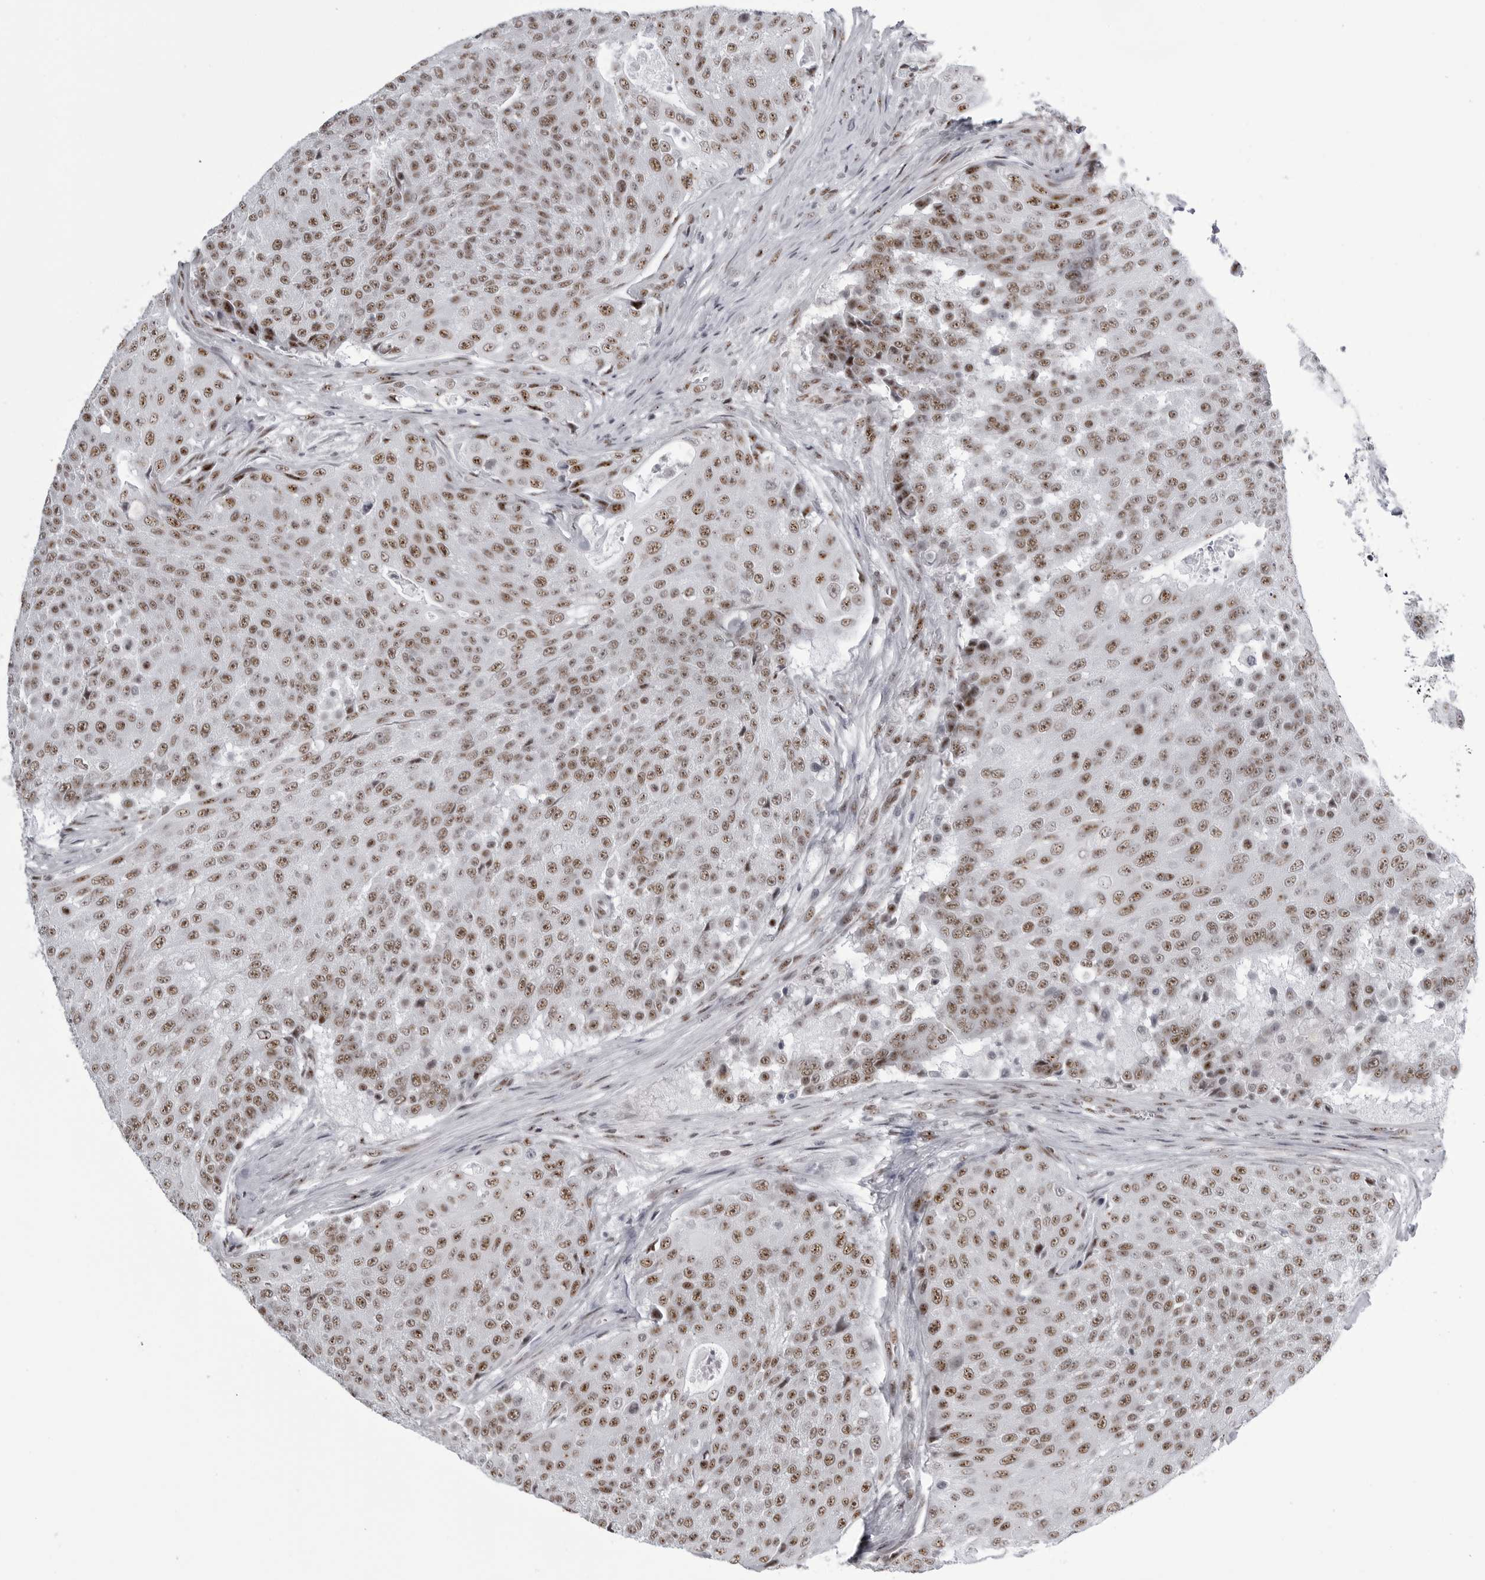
{"staining": {"intensity": "moderate", "quantity": ">75%", "location": "nuclear"}, "tissue": "urothelial cancer", "cell_type": "Tumor cells", "image_type": "cancer", "snomed": [{"axis": "morphology", "description": "Urothelial carcinoma, High grade"}, {"axis": "topography", "description": "Urinary bladder"}], "caption": "Immunohistochemistry (IHC) (DAB (3,3'-diaminobenzidine)) staining of human high-grade urothelial carcinoma exhibits moderate nuclear protein positivity in about >75% of tumor cells. (DAB (3,3'-diaminobenzidine) IHC, brown staining for protein, blue staining for nuclei).", "gene": "WRAP53", "patient": {"sex": "female", "age": 63}}